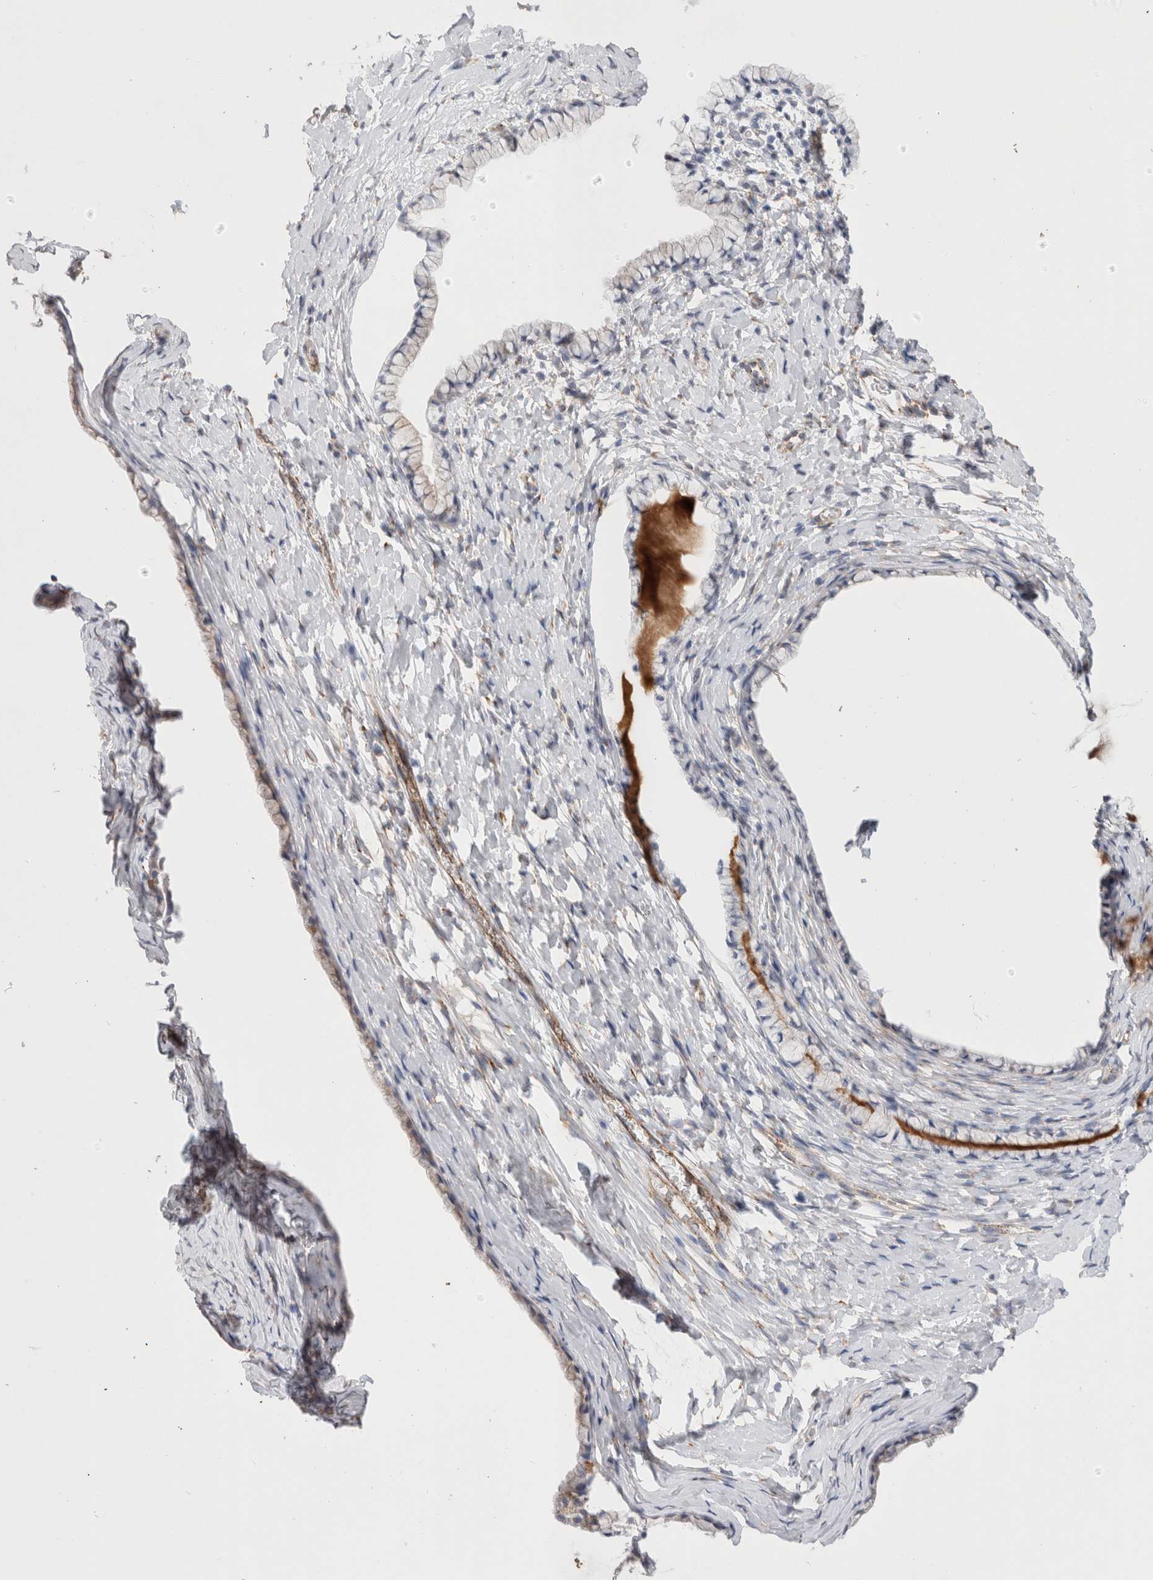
{"staining": {"intensity": "weak", "quantity": "<25%", "location": "cytoplasmic/membranous"}, "tissue": "cervix", "cell_type": "Glandular cells", "image_type": "normal", "snomed": [{"axis": "morphology", "description": "Normal tissue, NOS"}, {"axis": "topography", "description": "Cervix"}], "caption": "A high-resolution micrograph shows immunohistochemistry (IHC) staining of unremarkable cervix, which exhibits no significant expression in glandular cells. The staining was performed using DAB to visualize the protein expression in brown, while the nuclei were stained in blue with hematoxylin (Magnification: 20x).", "gene": "CNPY4", "patient": {"sex": "female", "age": 72}}